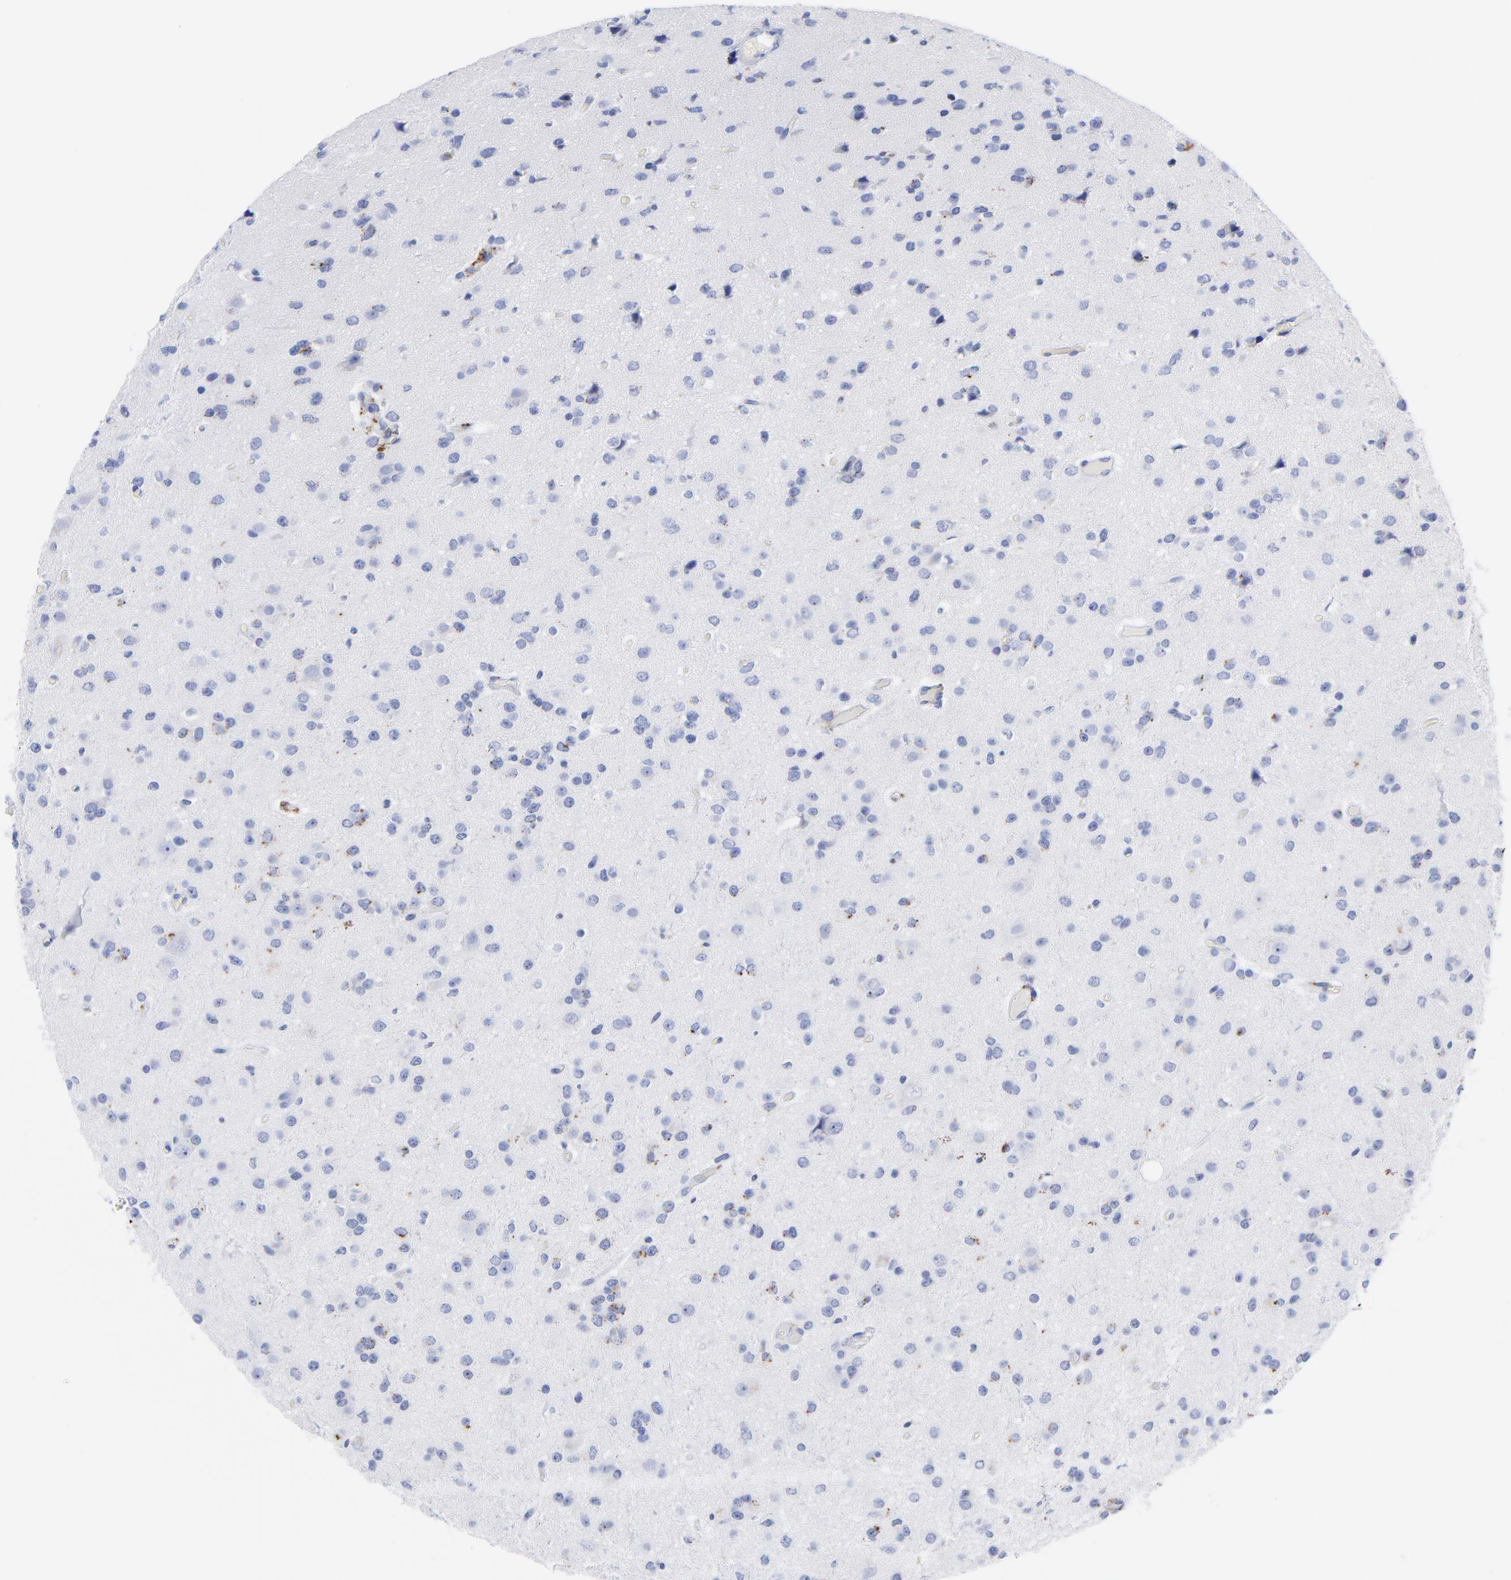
{"staining": {"intensity": "moderate", "quantity": "25%-75%", "location": "cytoplasmic/membranous"}, "tissue": "glioma", "cell_type": "Tumor cells", "image_type": "cancer", "snomed": [{"axis": "morphology", "description": "Glioma, malignant, Low grade"}, {"axis": "topography", "description": "Brain"}], "caption": "Malignant glioma (low-grade) tissue shows moderate cytoplasmic/membranous staining in about 25%-75% of tumor cells", "gene": "CPVL", "patient": {"sex": "male", "age": 42}}